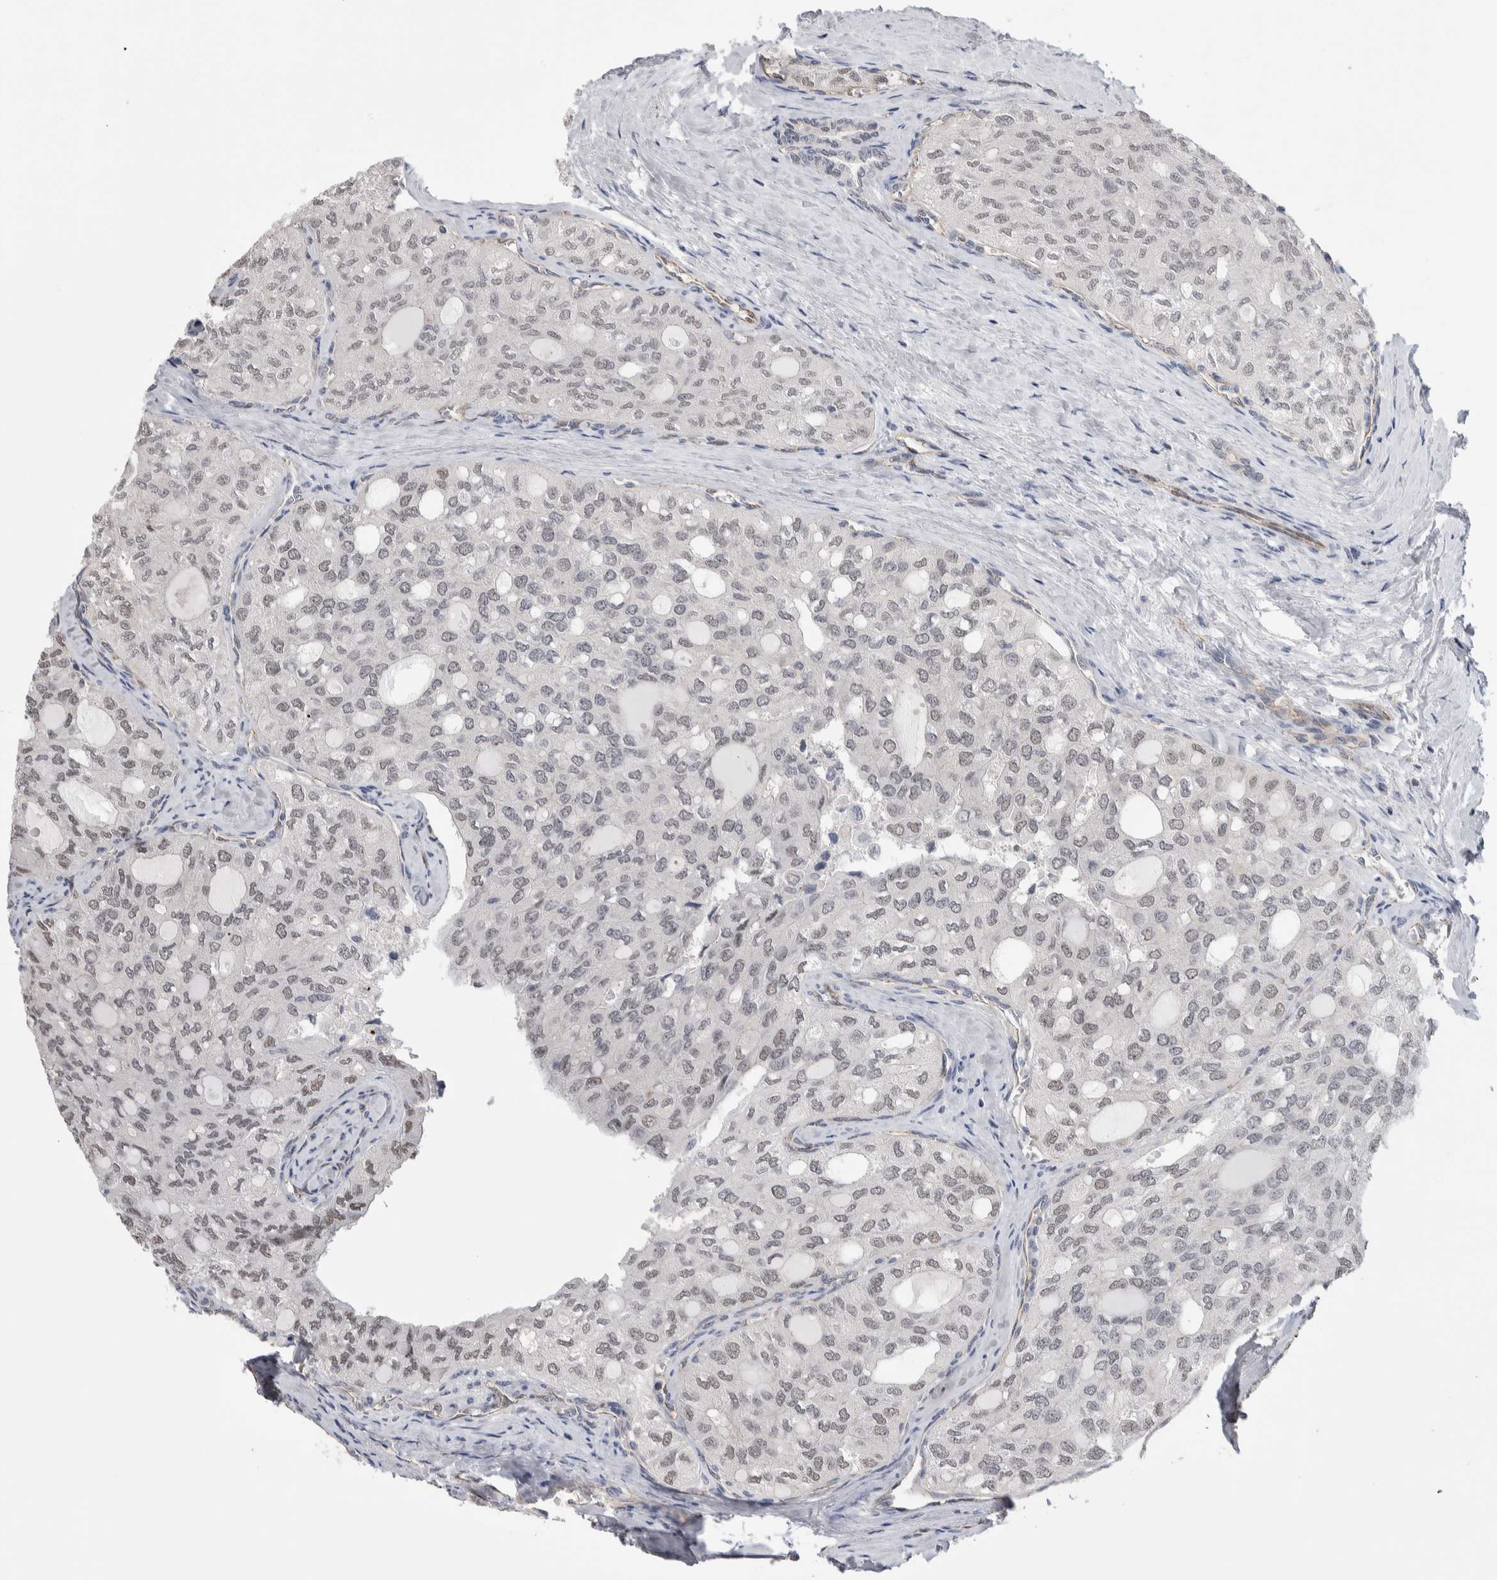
{"staining": {"intensity": "negative", "quantity": "none", "location": "none"}, "tissue": "thyroid cancer", "cell_type": "Tumor cells", "image_type": "cancer", "snomed": [{"axis": "morphology", "description": "Follicular adenoma carcinoma, NOS"}, {"axis": "topography", "description": "Thyroid gland"}], "caption": "The immunohistochemistry (IHC) histopathology image has no significant expression in tumor cells of thyroid cancer tissue.", "gene": "ZBTB49", "patient": {"sex": "male", "age": 75}}